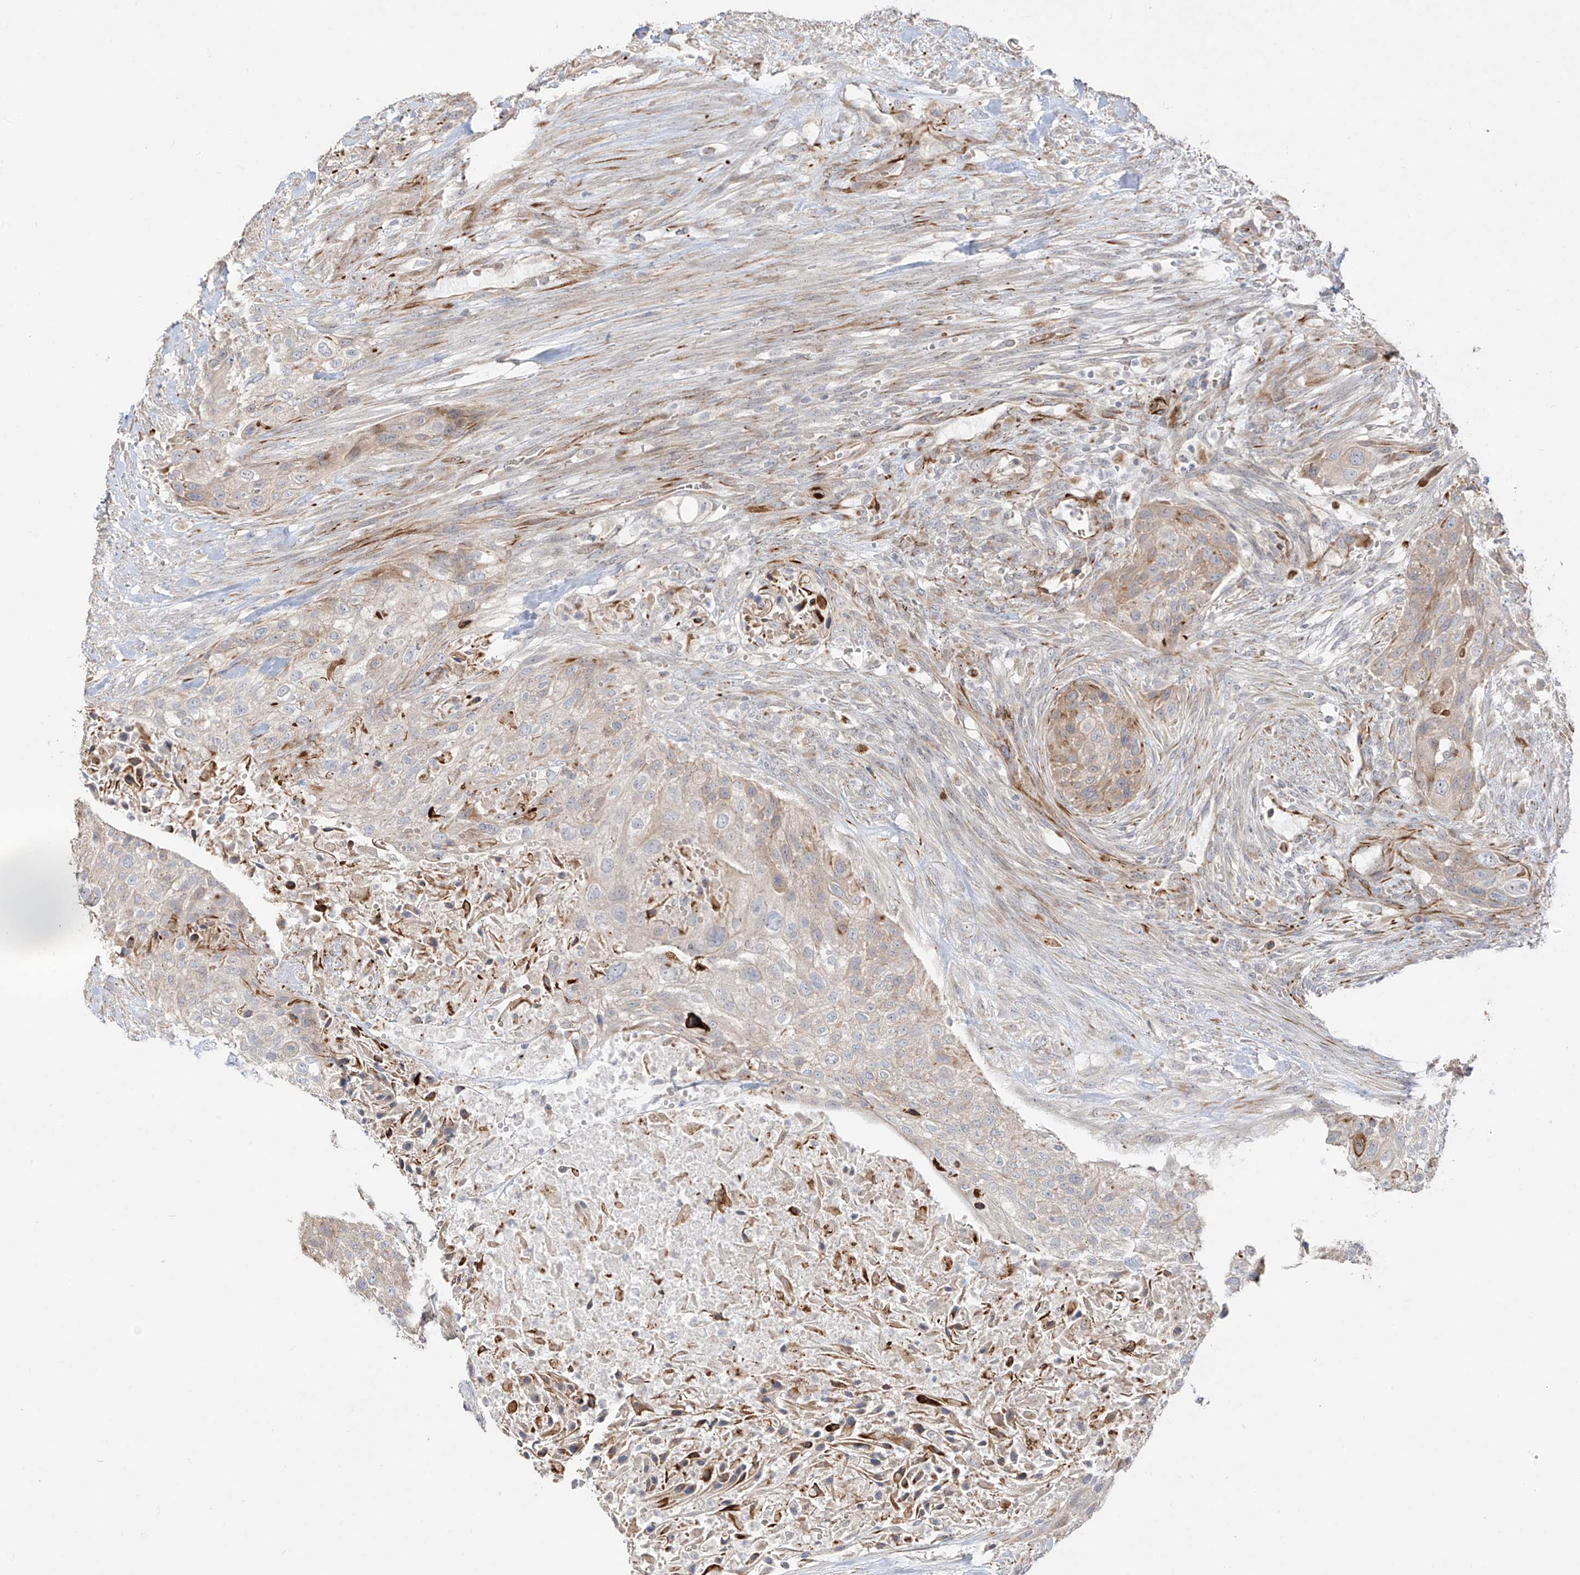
{"staining": {"intensity": "weak", "quantity": "<25%", "location": "cytoplasmic/membranous"}, "tissue": "urothelial cancer", "cell_type": "Tumor cells", "image_type": "cancer", "snomed": [{"axis": "morphology", "description": "Urothelial carcinoma, High grade"}, {"axis": "topography", "description": "Urinary bladder"}], "caption": "High power microscopy image of an IHC histopathology image of high-grade urothelial carcinoma, revealing no significant staining in tumor cells.", "gene": "DCDC2", "patient": {"sex": "male", "age": 35}}